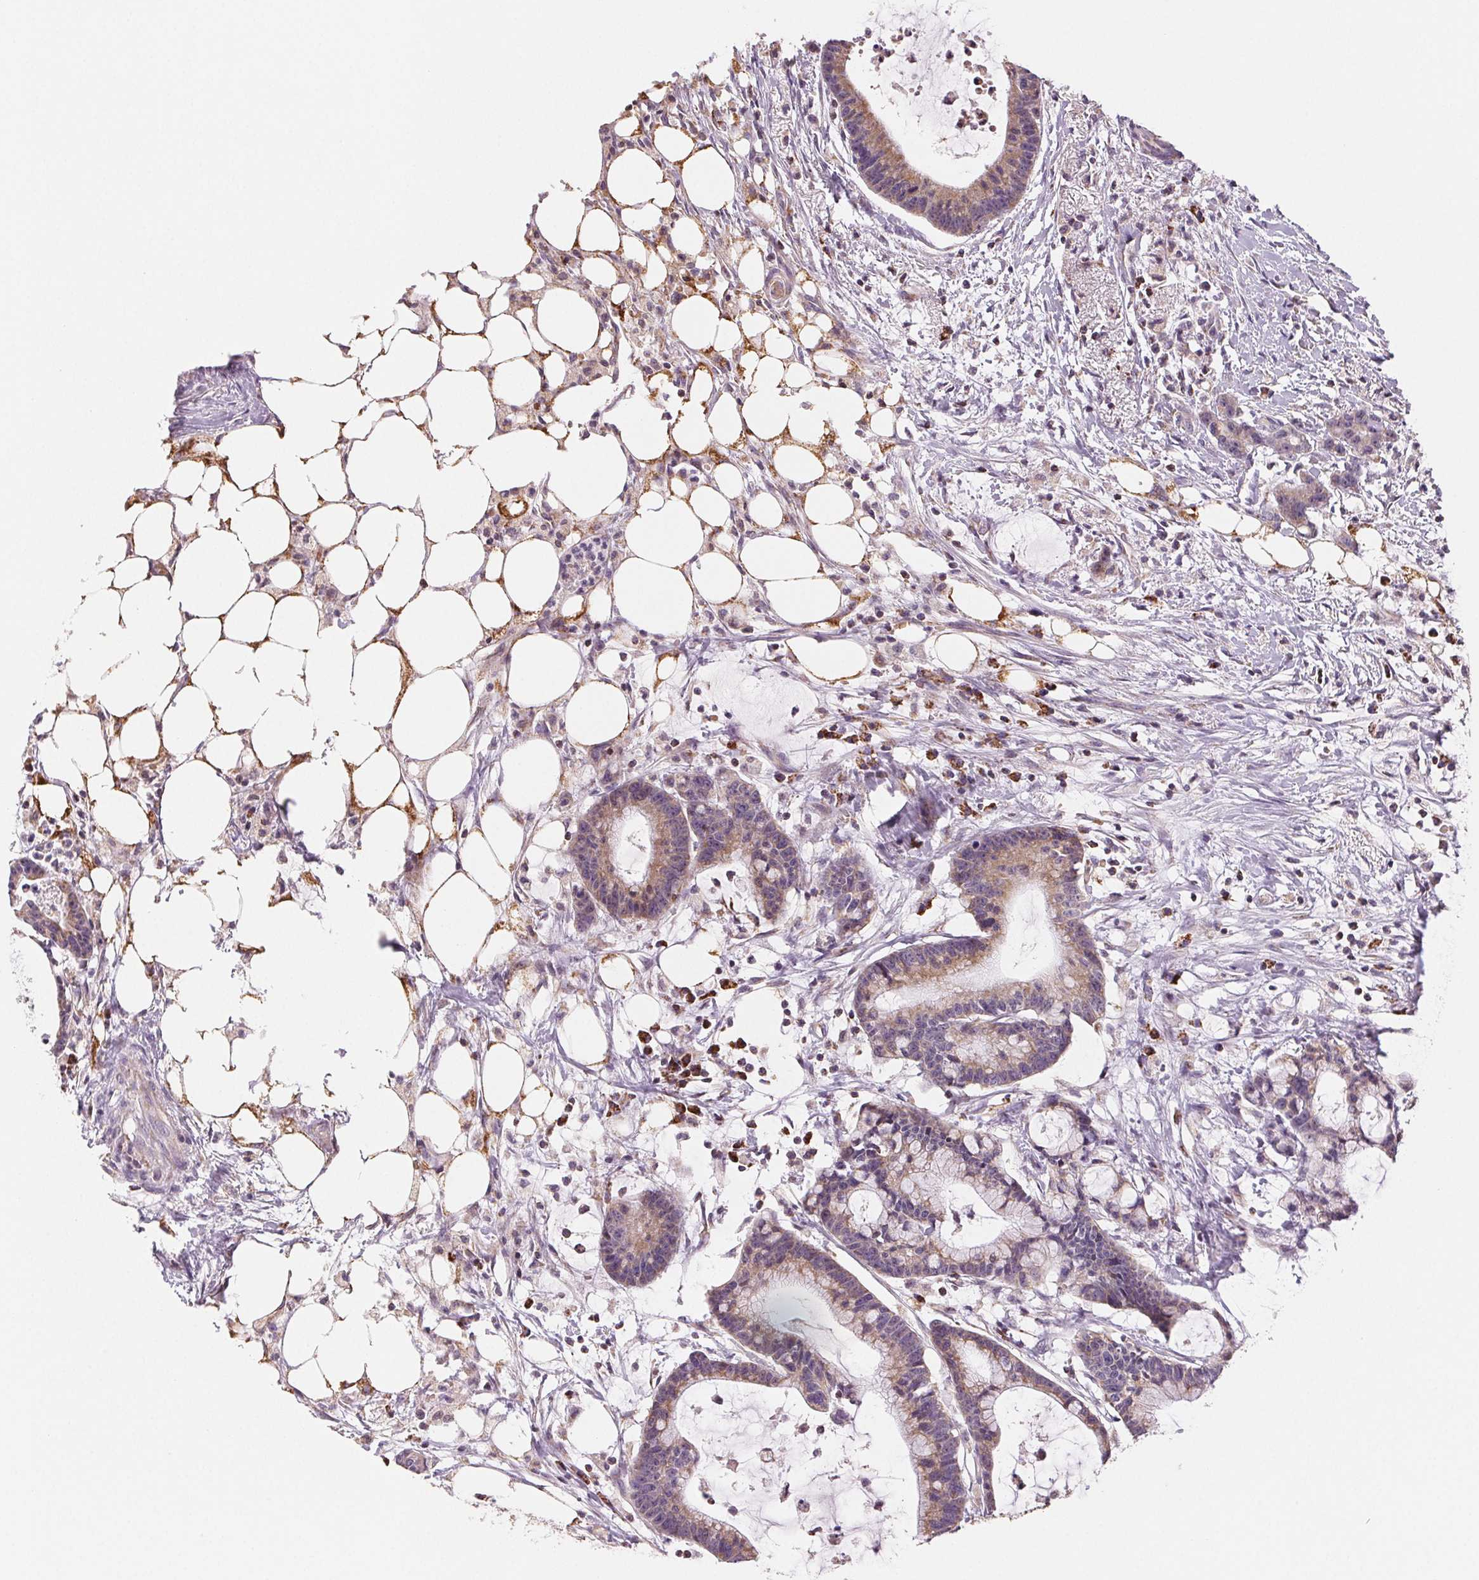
{"staining": {"intensity": "moderate", "quantity": ">75%", "location": "cytoplasmic/membranous"}, "tissue": "colorectal cancer", "cell_type": "Tumor cells", "image_type": "cancer", "snomed": [{"axis": "morphology", "description": "Adenocarcinoma, NOS"}, {"axis": "topography", "description": "Colon"}], "caption": "A photomicrograph of human adenocarcinoma (colorectal) stained for a protein shows moderate cytoplasmic/membranous brown staining in tumor cells.", "gene": "HINT2", "patient": {"sex": "female", "age": 78}}